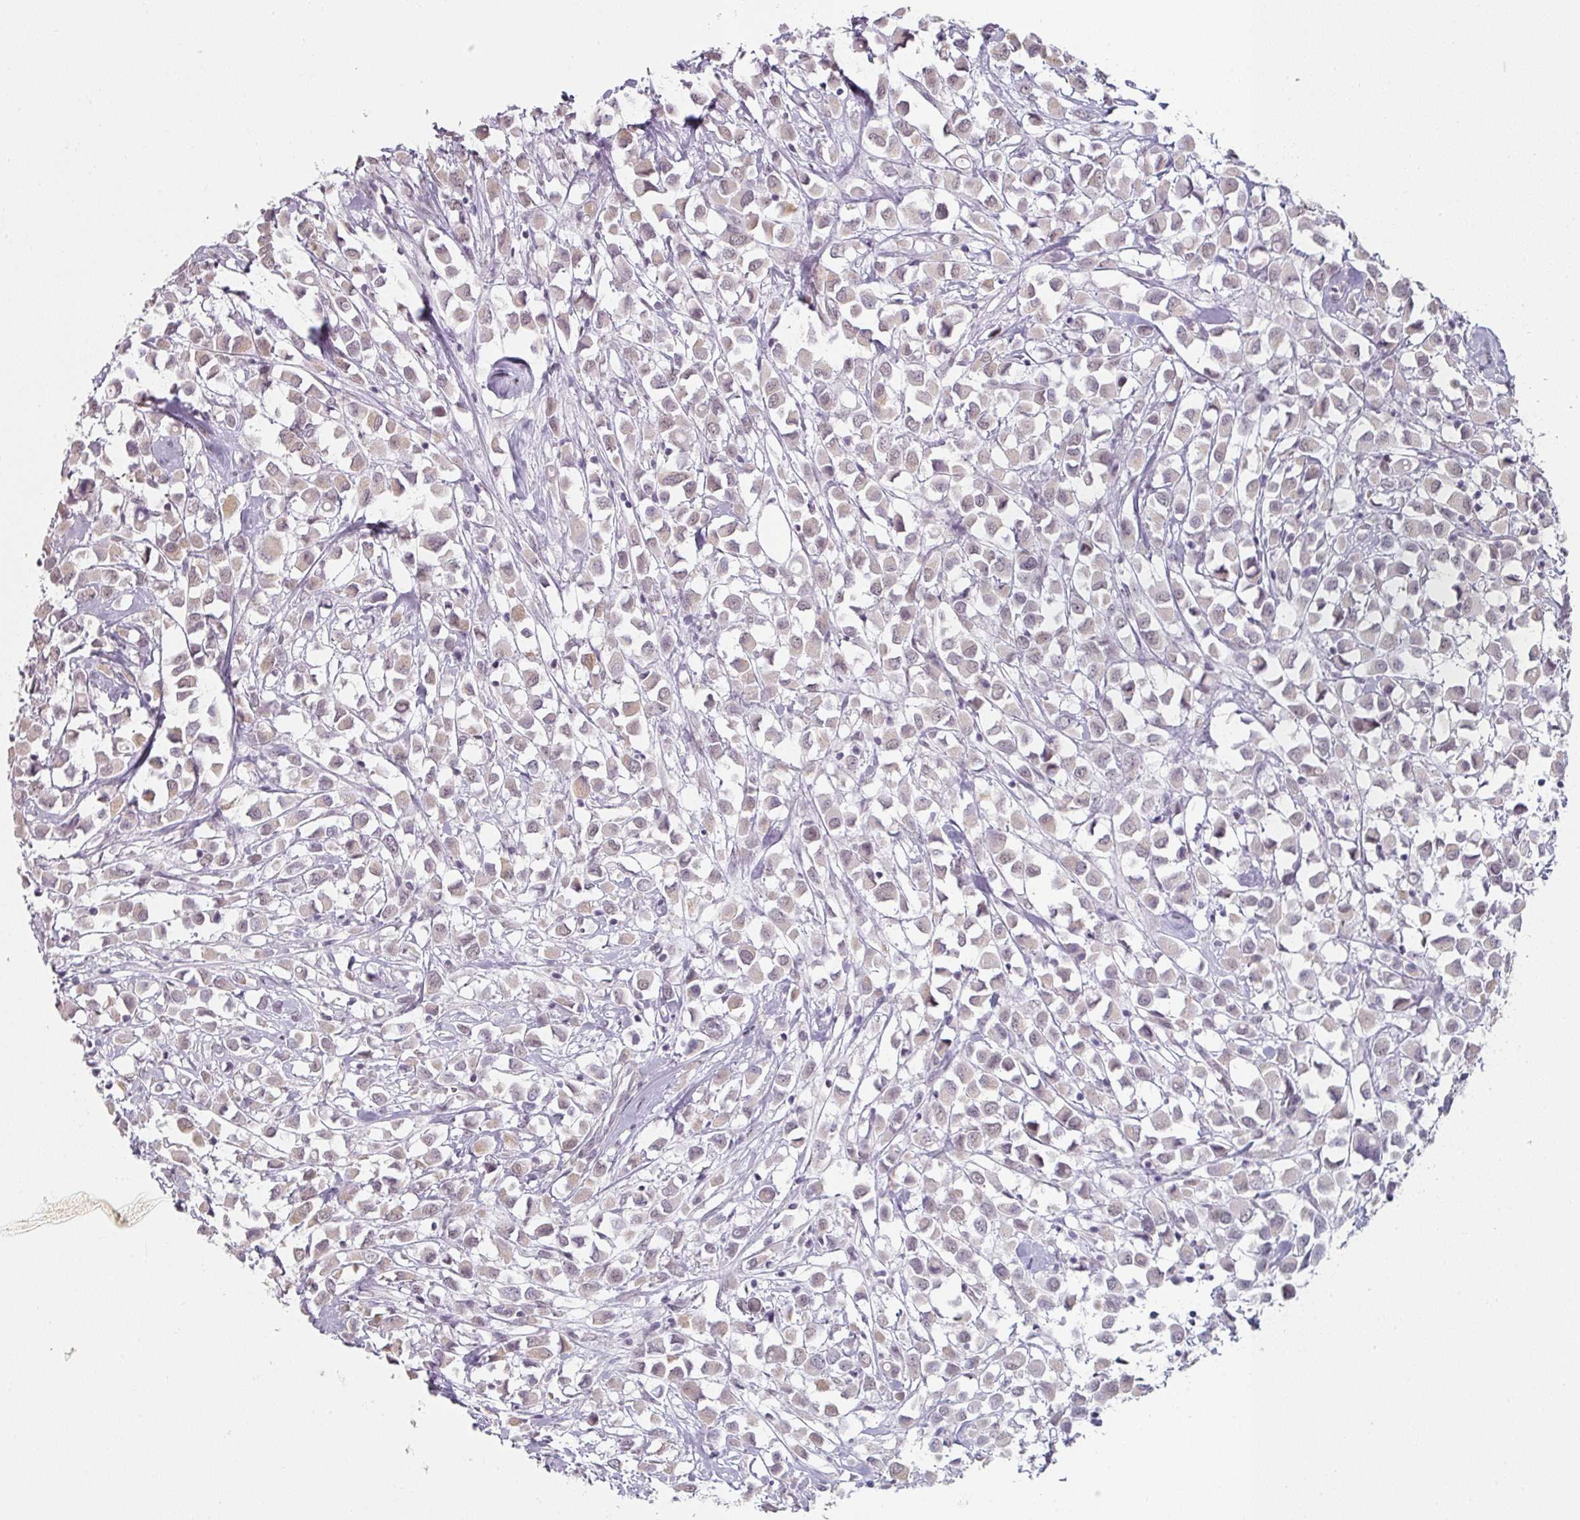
{"staining": {"intensity": "weak", "quantity": "<25%", "location": "nuclear"}, "tissue": "breast cancer", "cell_type": "Tumor cells", "image_type": "cancer", "snomed": [{"axis": "morphology", "description": "Duct carcinoma"}, {"axis": "topography", "description": "Breast"}], "caption": "DAB (3,3'-diaminobenzidine) immunohistochemical staining of human breast infiltrating ductal carcinoma reveals no significant positivity in tumor cells.", "gene": "SPRR1A", "patient": {"sex": "female", "age": 61}}